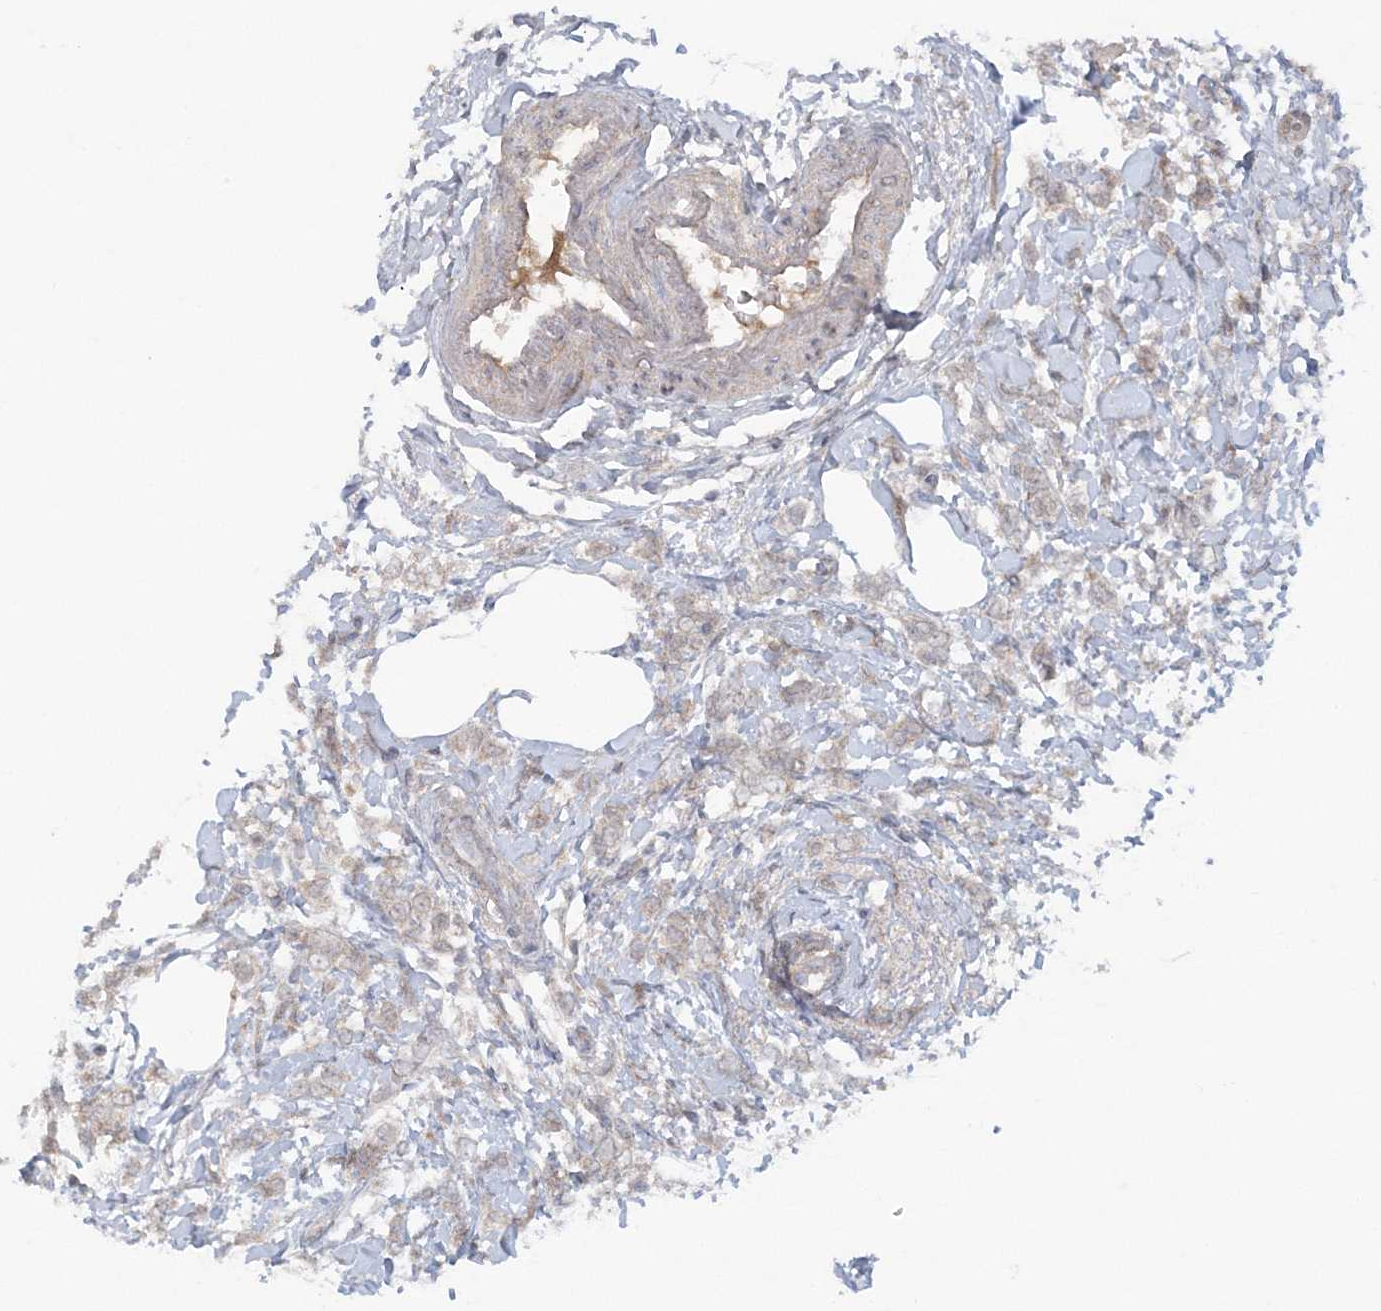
{"staining": {"intensity": "weak", "quantity": "<25%", "location": "cytoplasmic/membranous"}, "tissue": "breast cancer", "cell_type": "Tumor cells", "image_type": "cancer", "snomed": [{"axis": "morphology", "description": "Lobular carcinoma, in situ"}, {"axis": "morphology", "description": "Lobular carcinoma"}, {"axis": "topography", "description": "Breast"}], "caption": "Immunohistochemical staining of human breast lobular carcinoma demonstrates no significant staining in tumor cells.", "gene": "C1RL", "patient": {"sex": "female", "age": 41}}